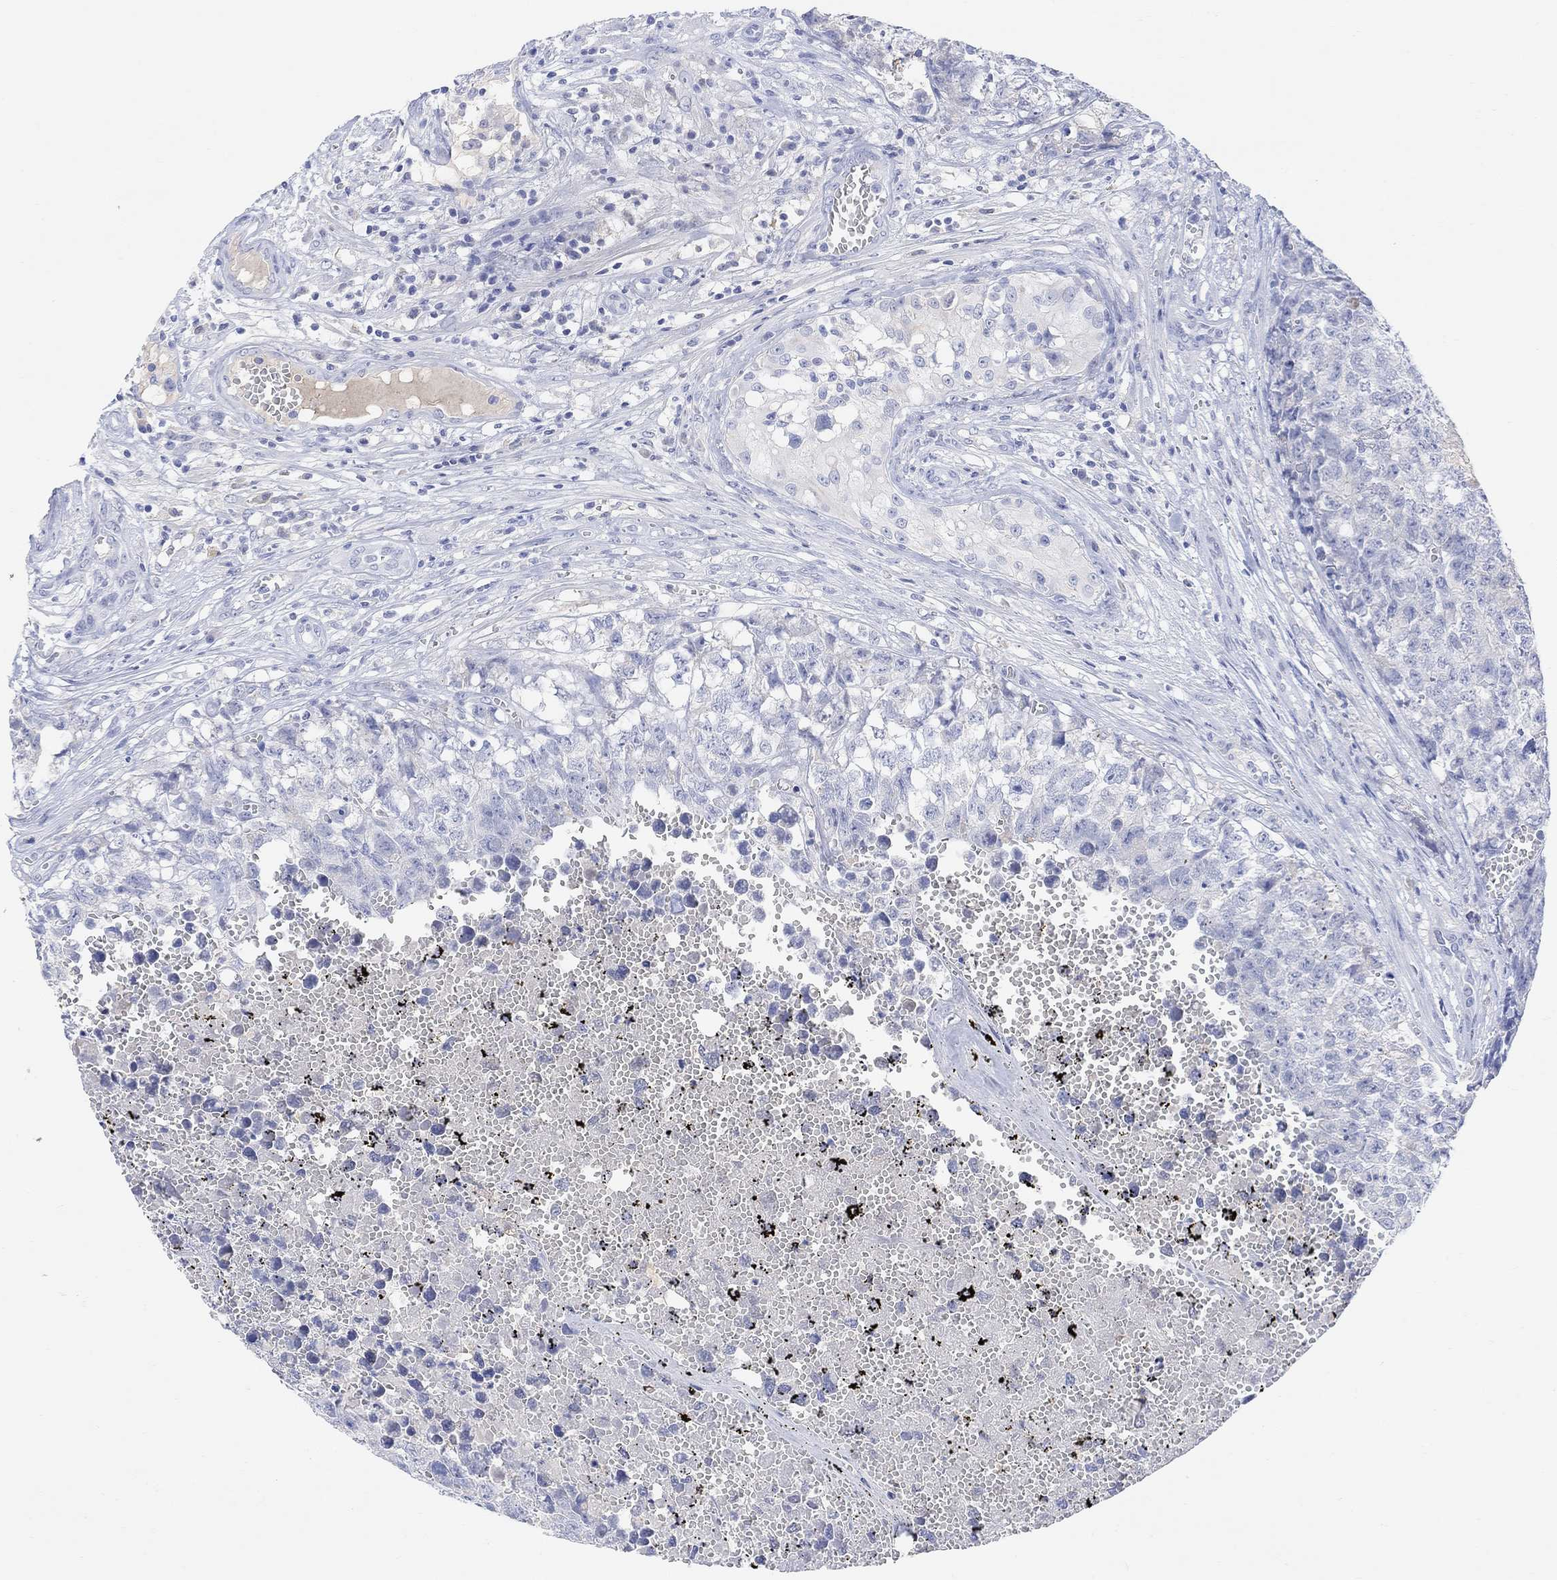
{"staining": {"intensity": "negative", "quantity": "none", "location": "none"}, "tissue": "testis cancer", "cell_type": "Tumor cells", "image_type": "cancer", "snomed": [{"axis": "morphology", "description": "Seminoma, NOS"}, {"axis": "morphology", "description": "Carcinoma, Embryonal, NOS"}, {"axis": "topography", "description": "Testis"}], "caption": "There is no significant staining in tumor cells of testis cancer (embryonal carcinoma).", "gene": "TYR", "patient": {"sex": "male", "age": 22}}